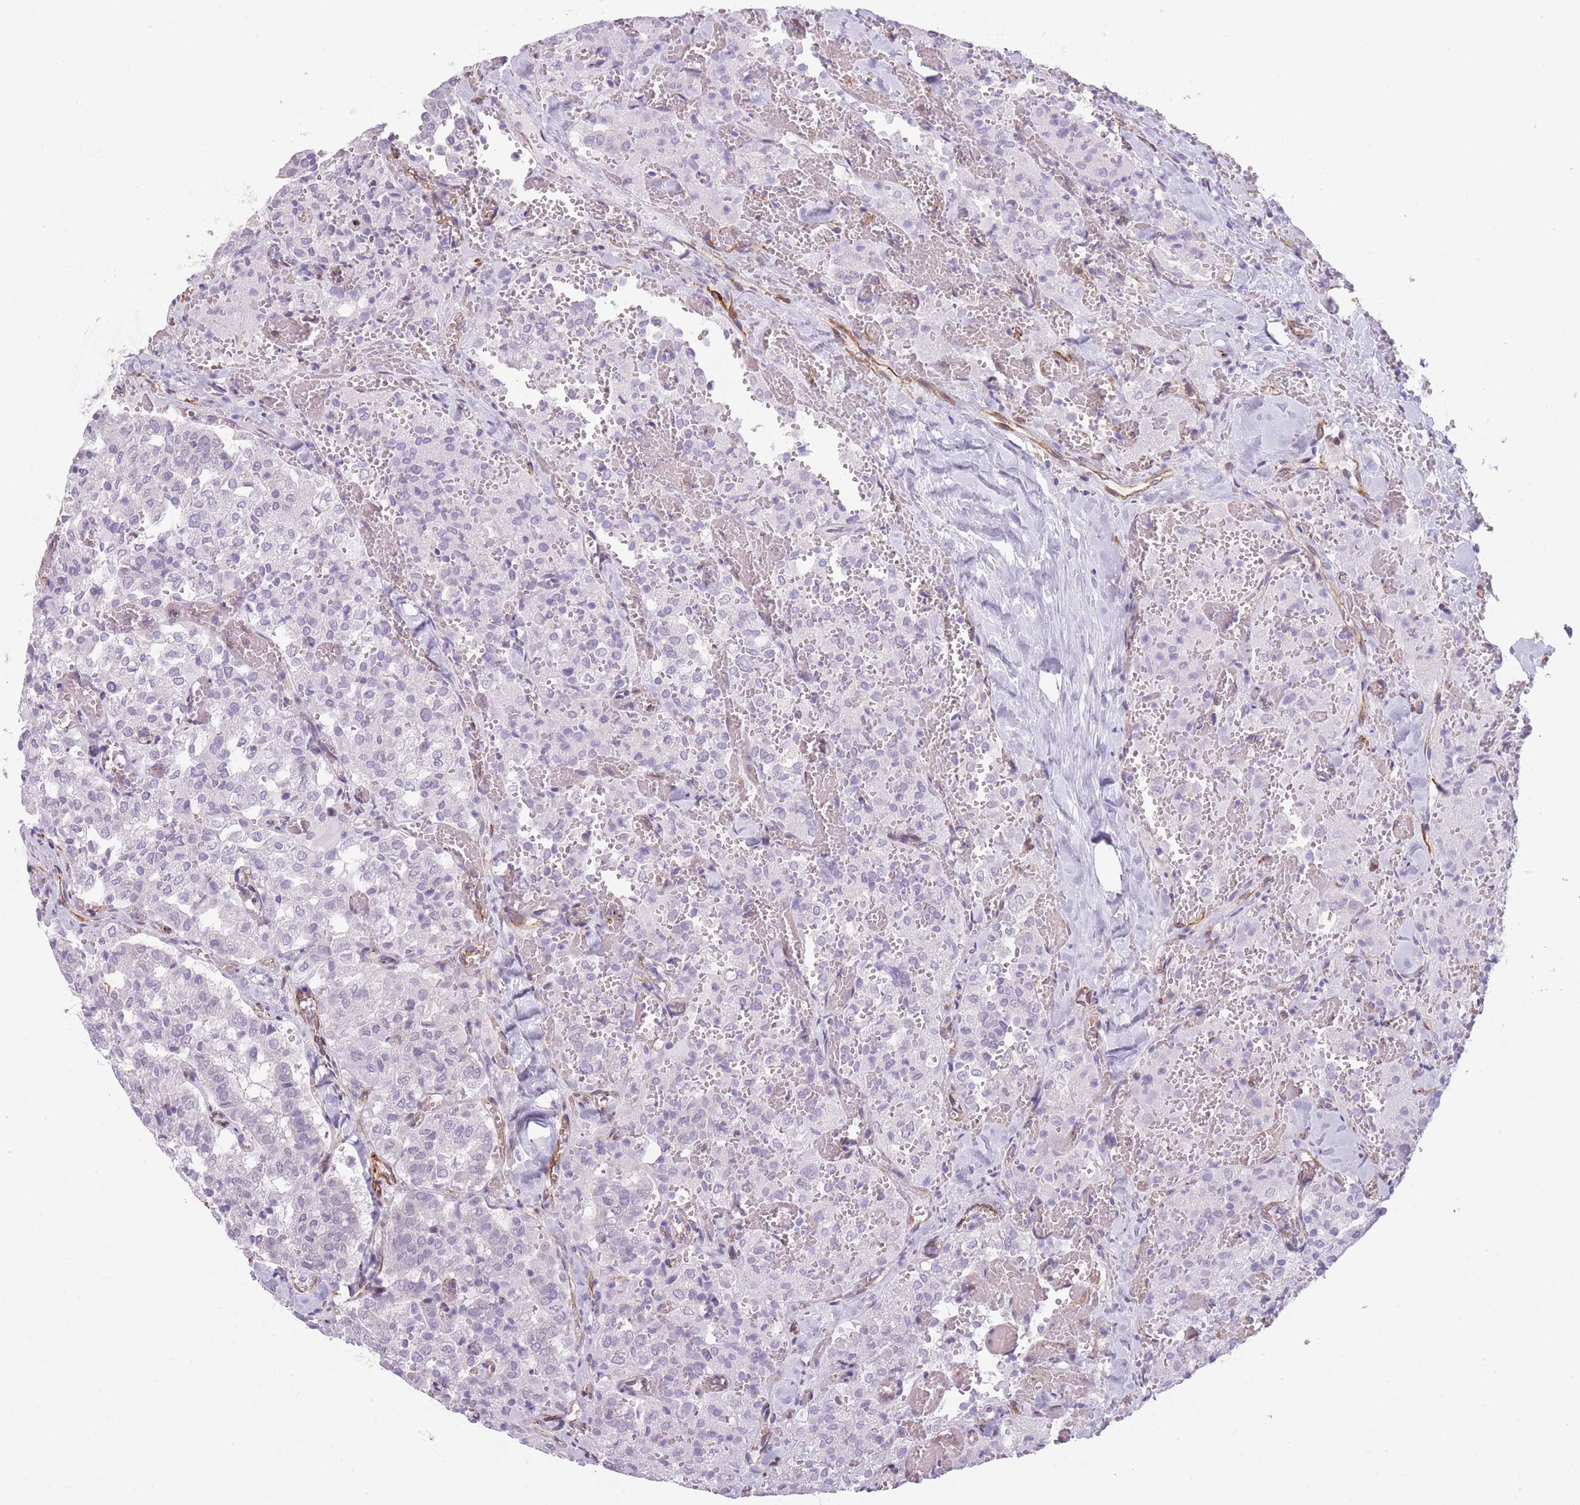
{"staining": {"intensity": "negative", "quantity": "none", "location": "none"}, "tissue": "thyroid cancer", "cell_type": "Tumor cells", "image_type": "cancer", "snomed": [{"axis": "morphology", "description": "Follicular adenoma carcinoma, NOS"}, {"axis": "topography", "description": "Thyroid gland"}], "caption": "Follicular adenoma carcinoma (thyroid) was stained to show a protein in brown. There is no significant staining in tumor cells.", "gene": "OR6B3", "patient": {"sex": "male", "age": 75}}